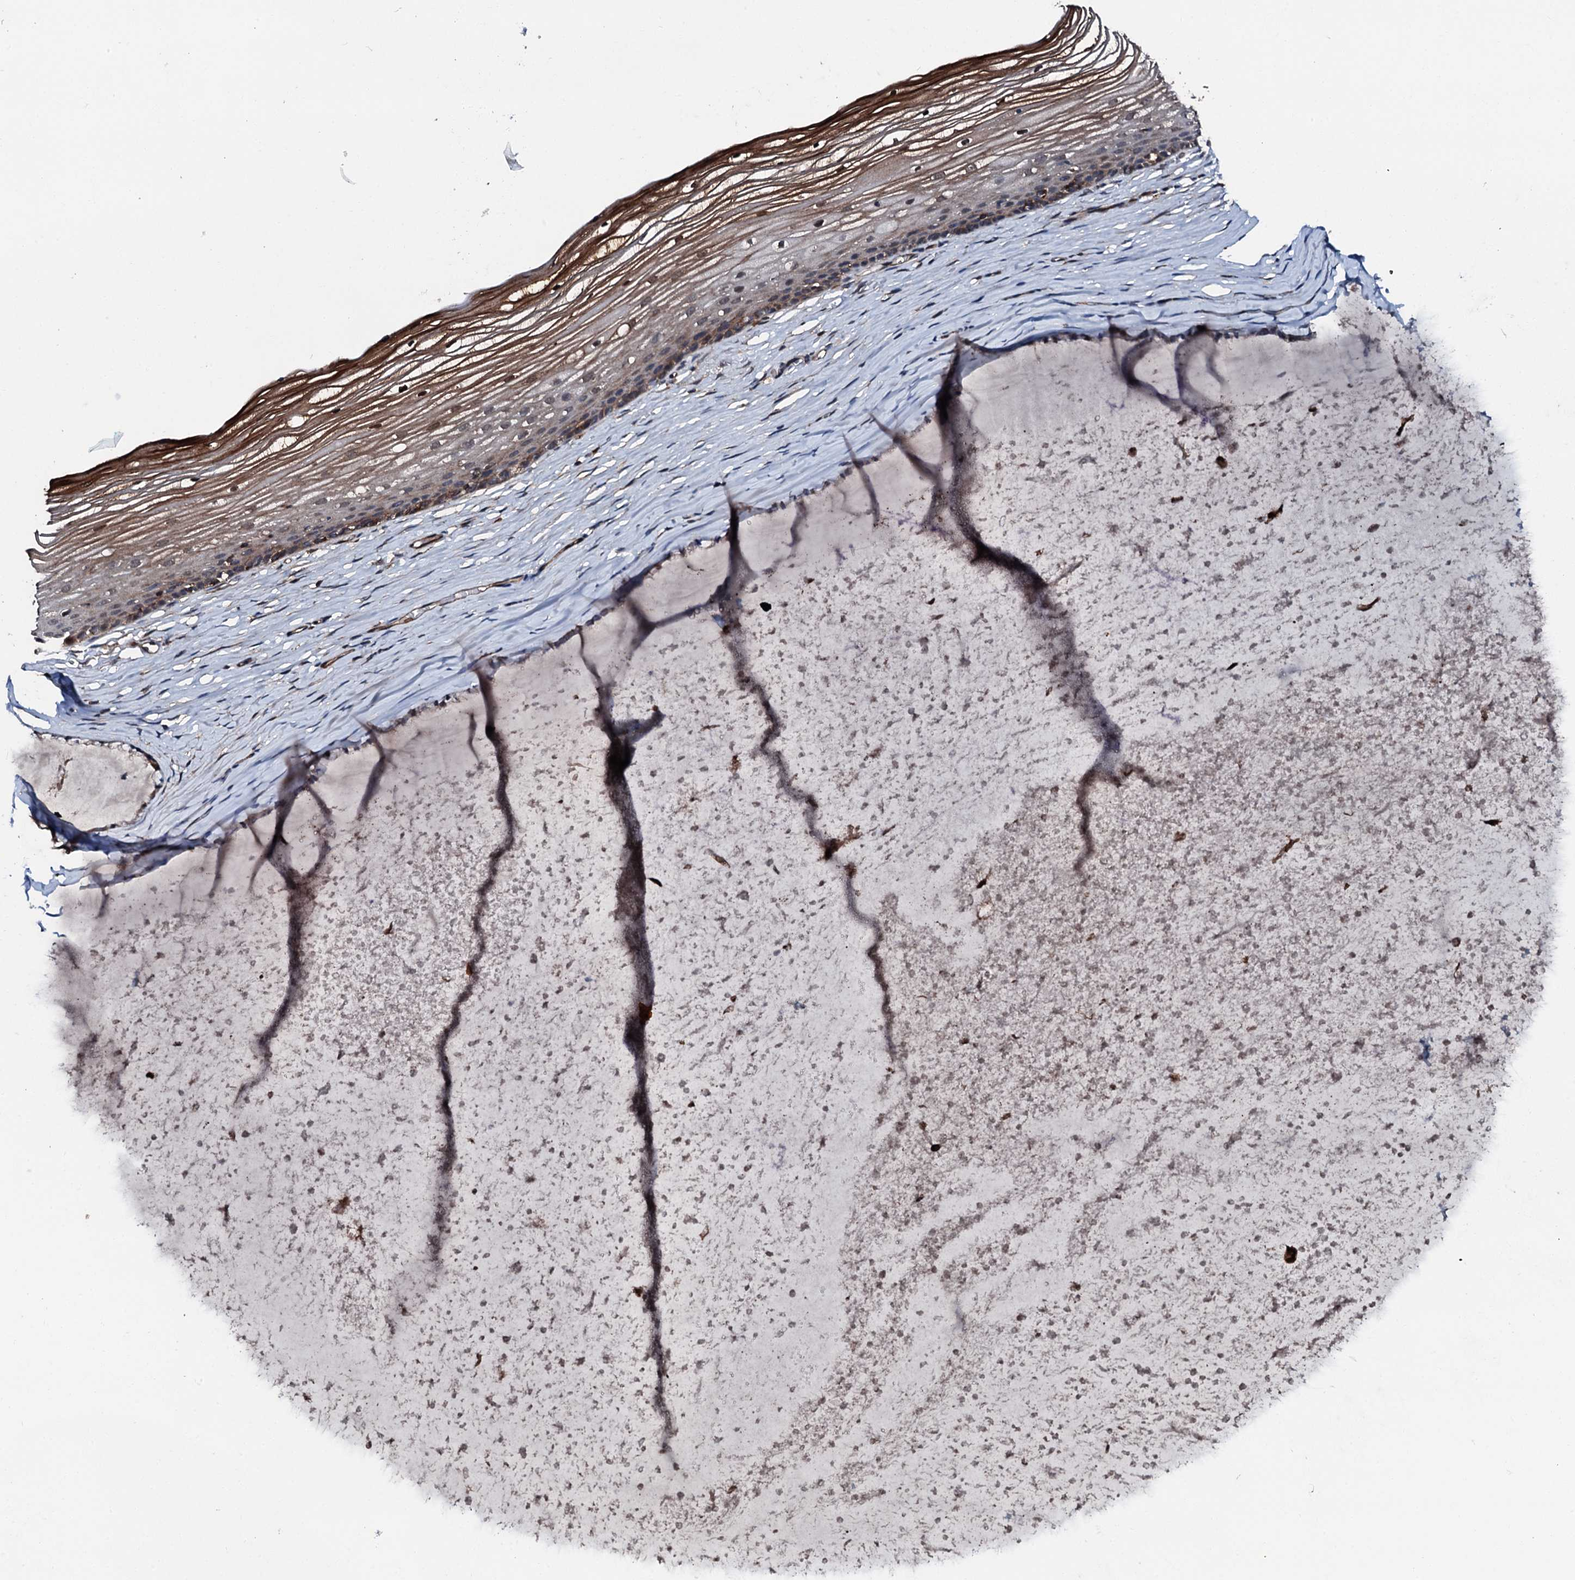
{"staining": {"intensity": "moderate", "quantity": ">75%", "location": "cytoplasmic/membranous,nuclear"}, "tissue": "vagina", "cell_type": "Squamous epithelial cells", "image_type": "normal", "snomed": [{"axis": "morphology", "description": "Normal tissue, NOS"}, {"axis": "topography", "description": "Vagina"}, {"axis": "topography", "description": "Cervix"}], "caption": "Brown immunohistochemical staining in benign vagina demonstrates moderate cytoplasmic/membranous,nuclear expression in approximately >75% of squamous epithelial cells.", "gene": "FGD4", "patient": {"sex": "female", "age": 40}}